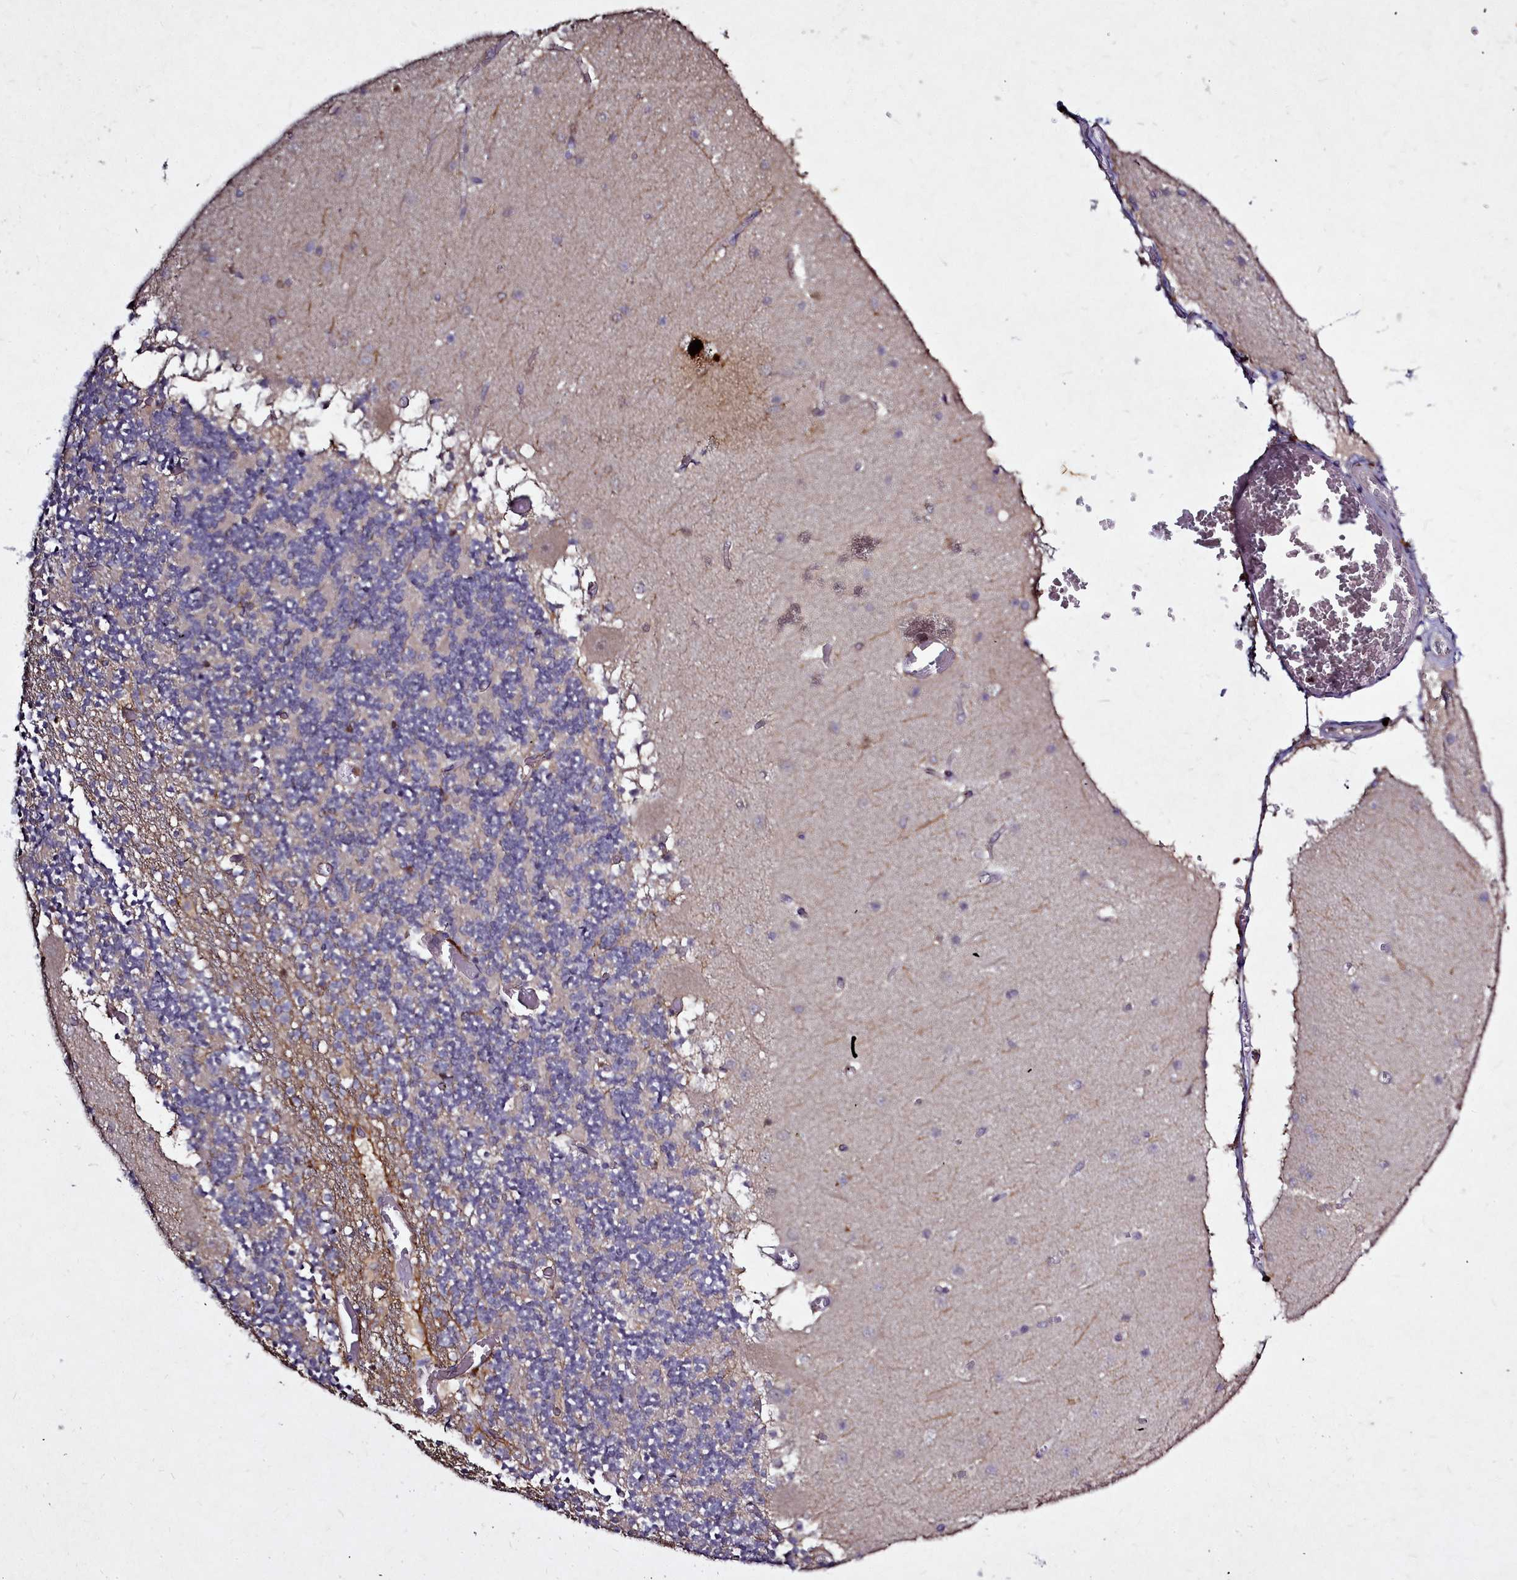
{"staining": {"intensity": "weak", "quantity": "25%-75%", "location": "cytoplasmic/membranous"}, "tissue": "cerebellum", "cell_type": "Cells in granular layer", "image_type": "normal", "snomed": [{"axis": "morphology", "description": "Normal tissue, NOS"}, {"axis": "topography", "description": "Cerebellum"}], "caption": "Brown immunohistochemical staining in unremarkable human cerebellum demonstrates weak cytoplasmic/membranous expression in about 25%-75% of cells in granular layer.", "gene": "NCKAP1L", "patient": {"sex": "female", "age": 28}}